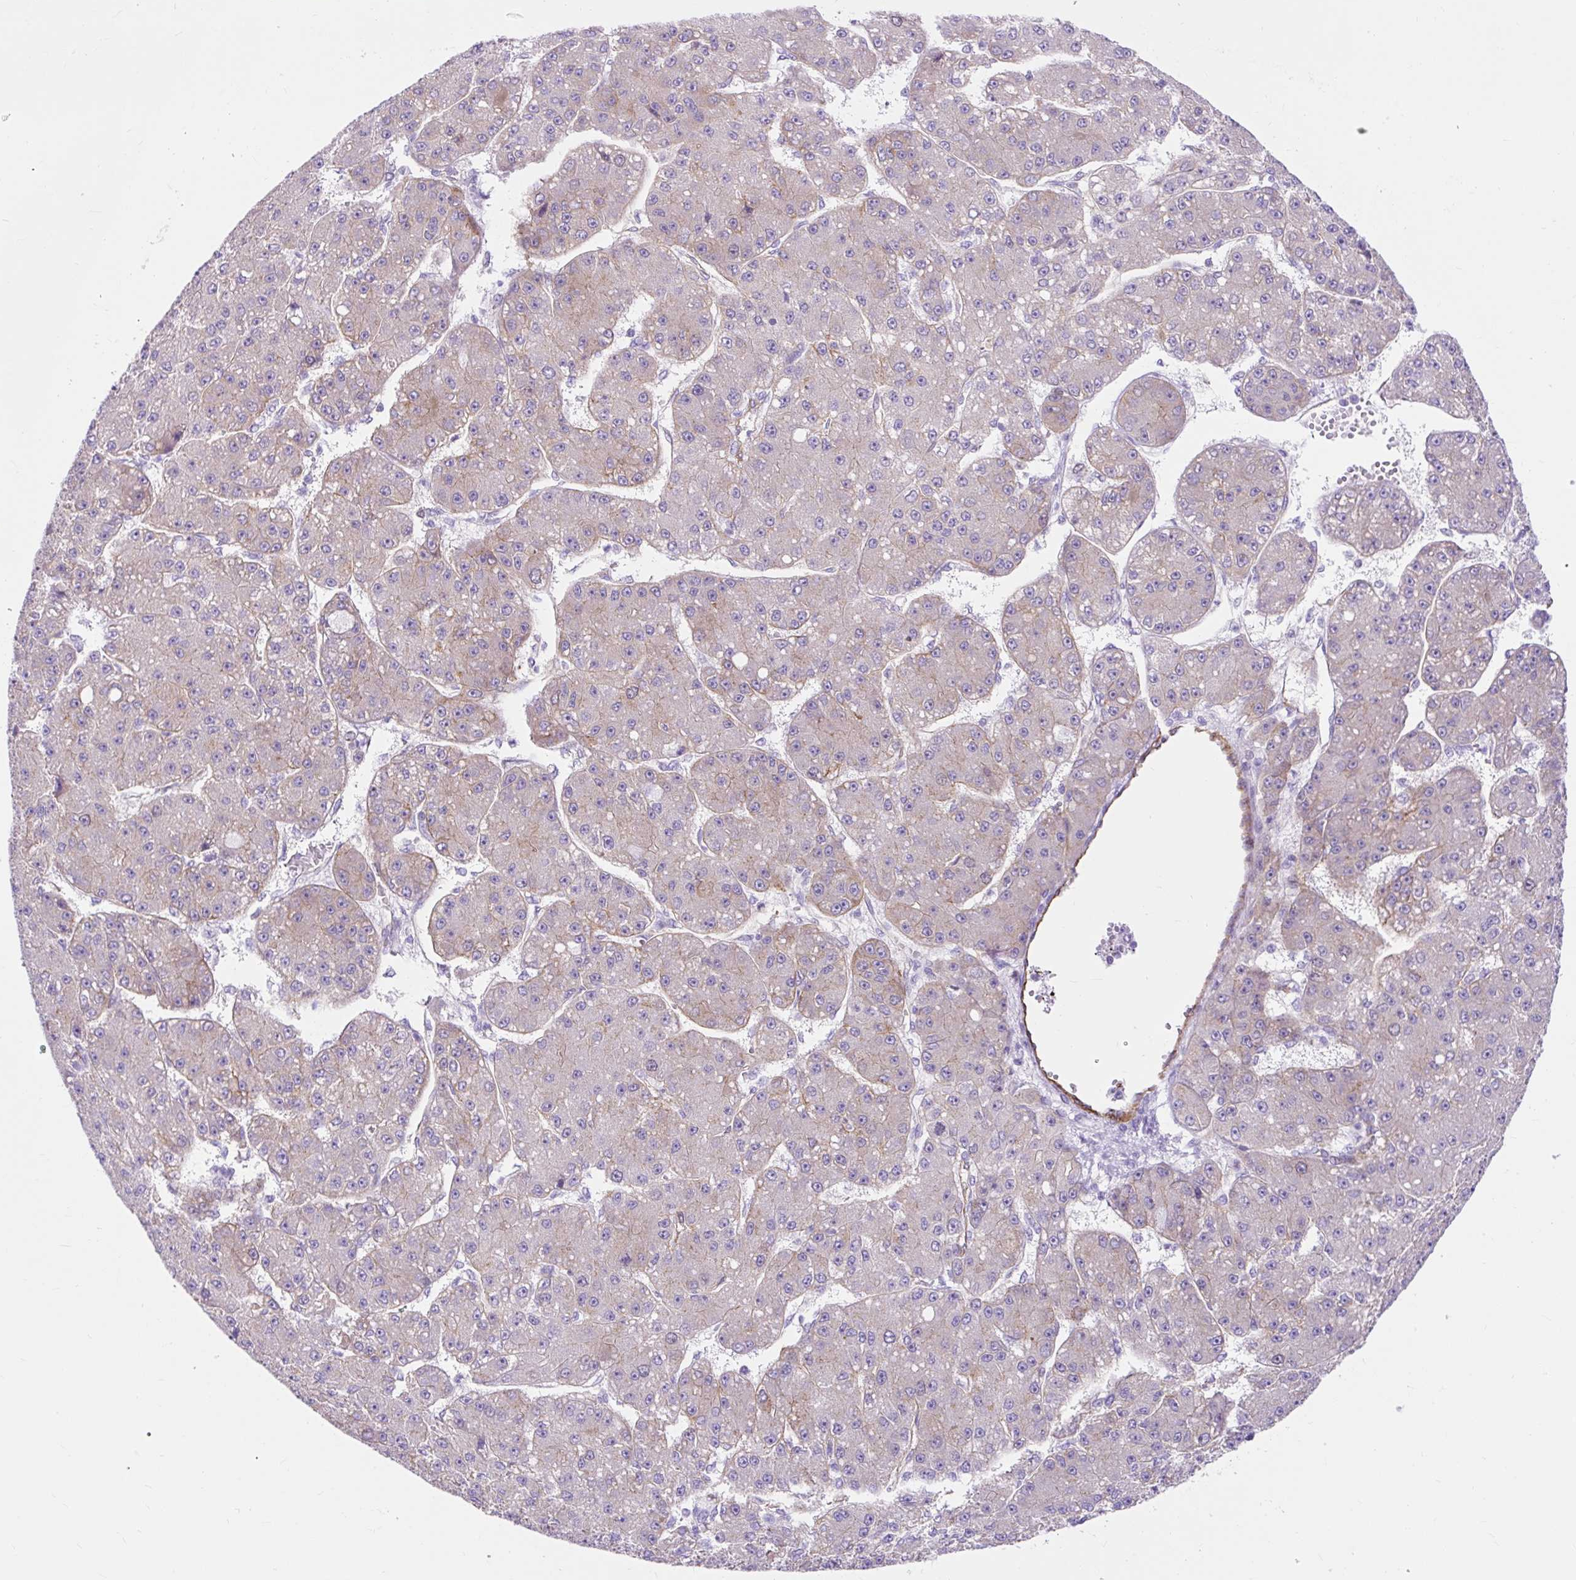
{"staining": {"intensity": "weak", "quantity": "<25%", "location": "cytoplasmic/membranous"}, "tissue": "liver cancer", "cell_type": "Tumor cells", "image_type": "cancer", "snomed": [{"axis": "morphology", "description": "Carcinoma, Hepatocellular, NOS"}, {"axis": "topography", "description": "Liver"}], "caption": "Human liver hepatocellular carcinoma stained for a protein using immunohistochemistry demonstrates no positivity in tumor cells.", "gene": "HIP1R", "patient": {"sex": "male", "age": 67}}